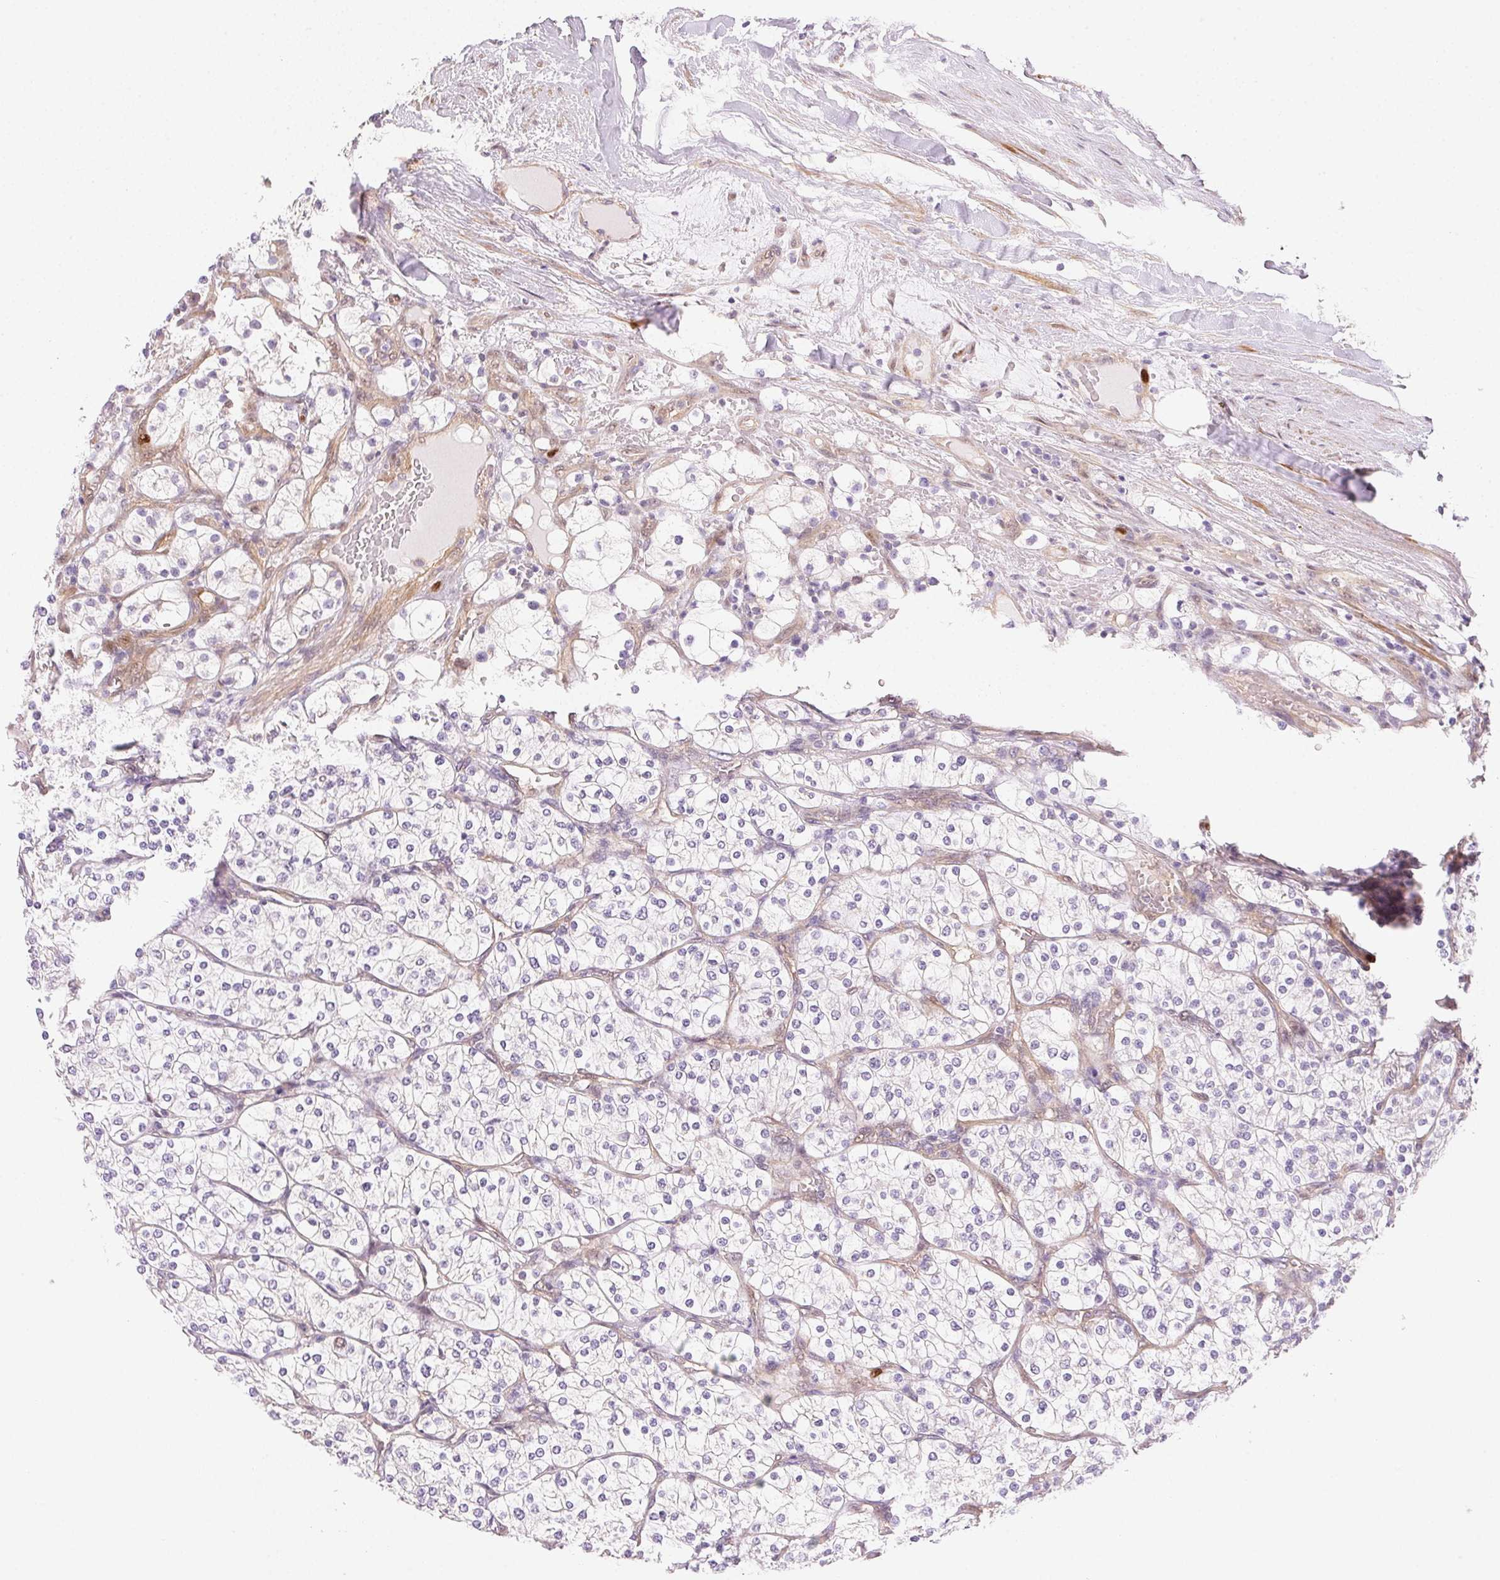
{"staining": {"intensity": "negative", "quantity": "none", "location": "none"}, "tissue": "renal cancer", "cell_type": "Tumor cells", "image_type": "cancer", "snomed": [{"axis": "morphology", "description": "Adenocarcinoma, NOS"}, {"axis": "topography", "description": "Kidney"}], "caption": "Renal adenocarcinoma was stained to show a protein in brown. There is no significant positivity in tumor cells. (DAB (3,3'-diaminobenzidine) IHC with hematoxylin counter stain).", "gene": "SMTN", "patient": {"sex": "male", "age": 80}}